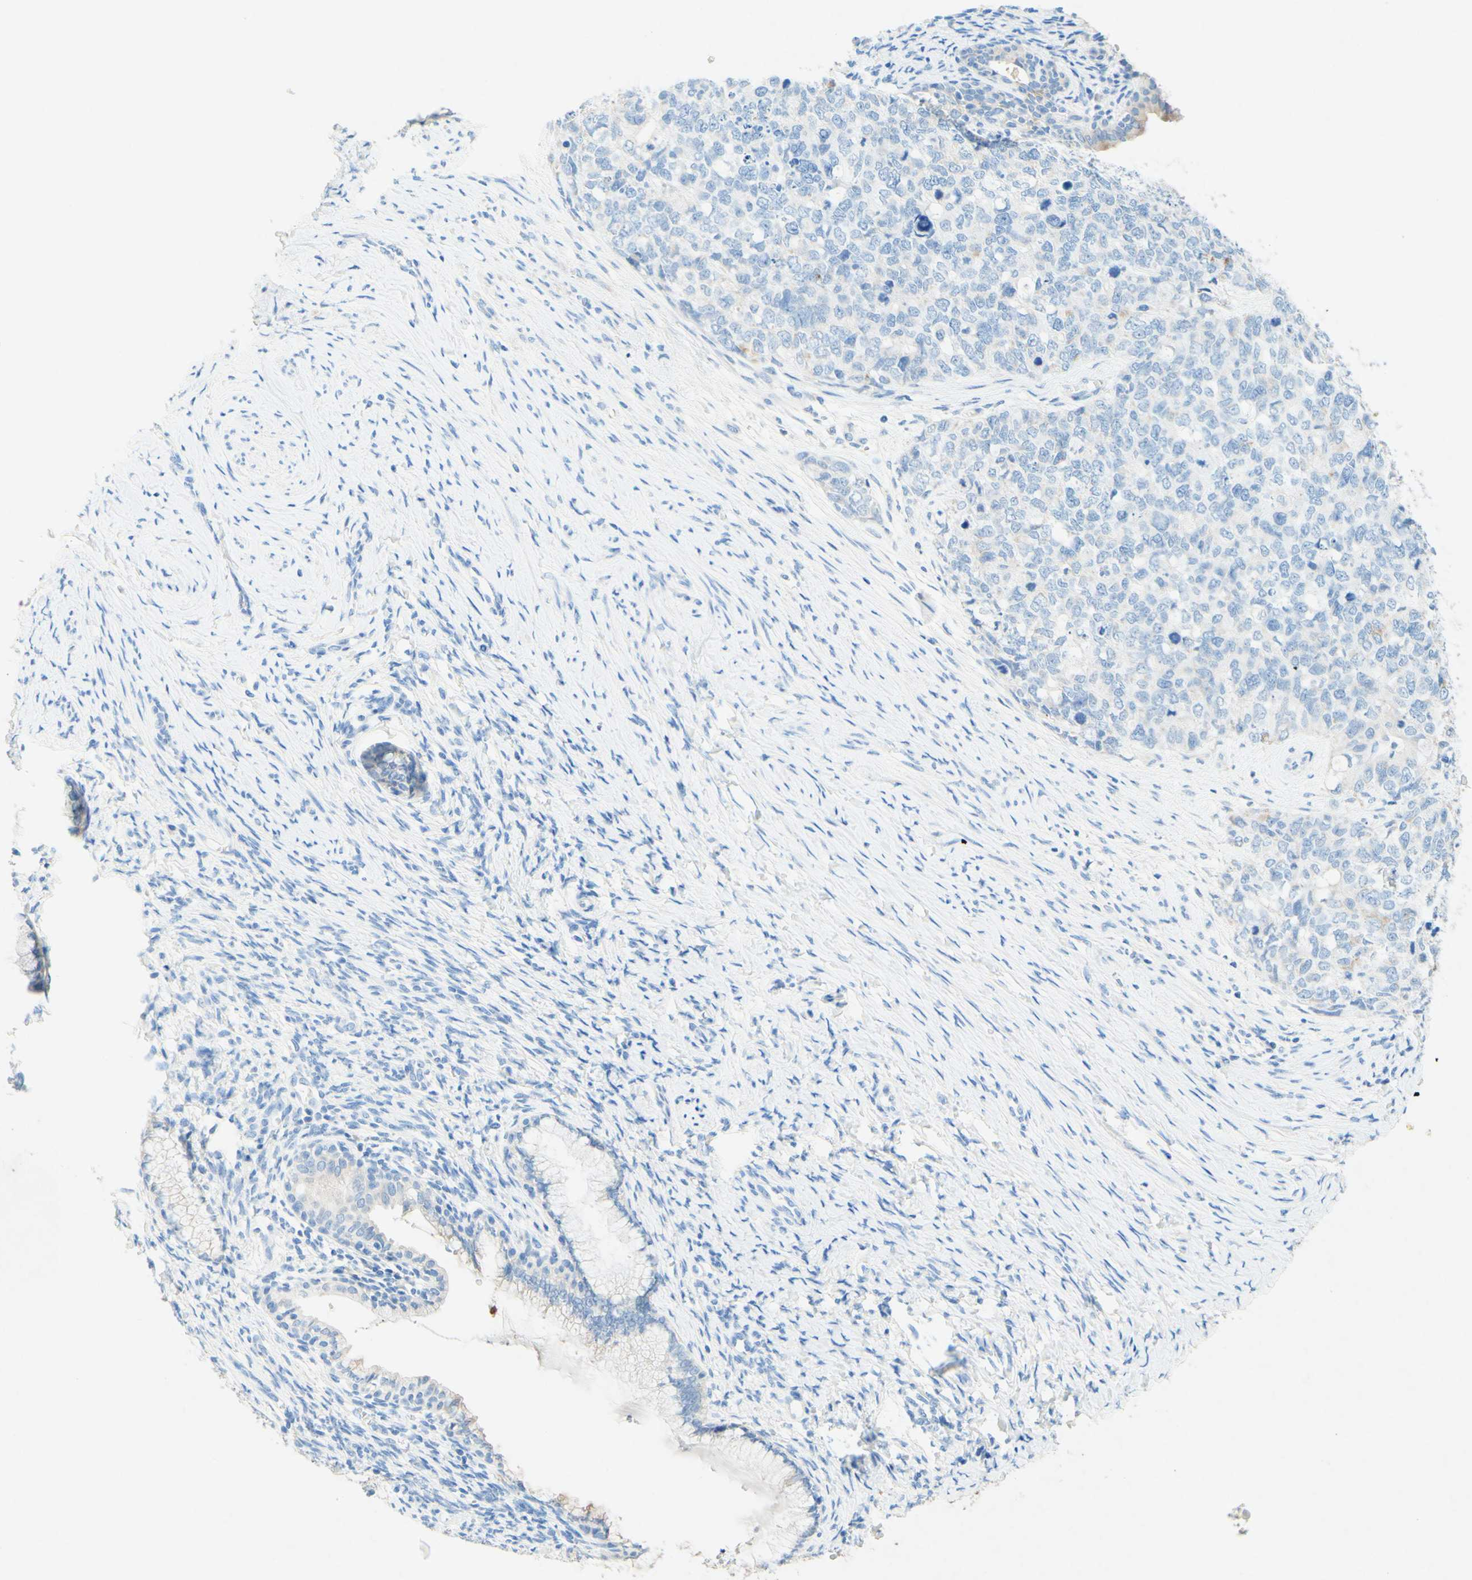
{"staining": {"intensity": "negative", "quantity": "none", "location": "none"}, "tissue": "cervical cancer", "cell_type": "Tumor cells", "image_type": "cancer", "snomed": [{"axis": "morphology", "description": "Squamous cell carcinoma, NOS"}, {"axis": "topography", "description": "Cervix"}], "caption": "Immunohistochemistry (IHC) of human cervical cancer (squamous cell carcinoma) displays no expression in tumor cells. The staining was performed using DAB (3,3'-diaminobenzidine) to visualize the protein expression in brown, while the nuclei were stained in blue with hematoxylin (Magnification: 20x).", "gene": "SLC46A1", "patient": {"sex": "female", "age": 63}}